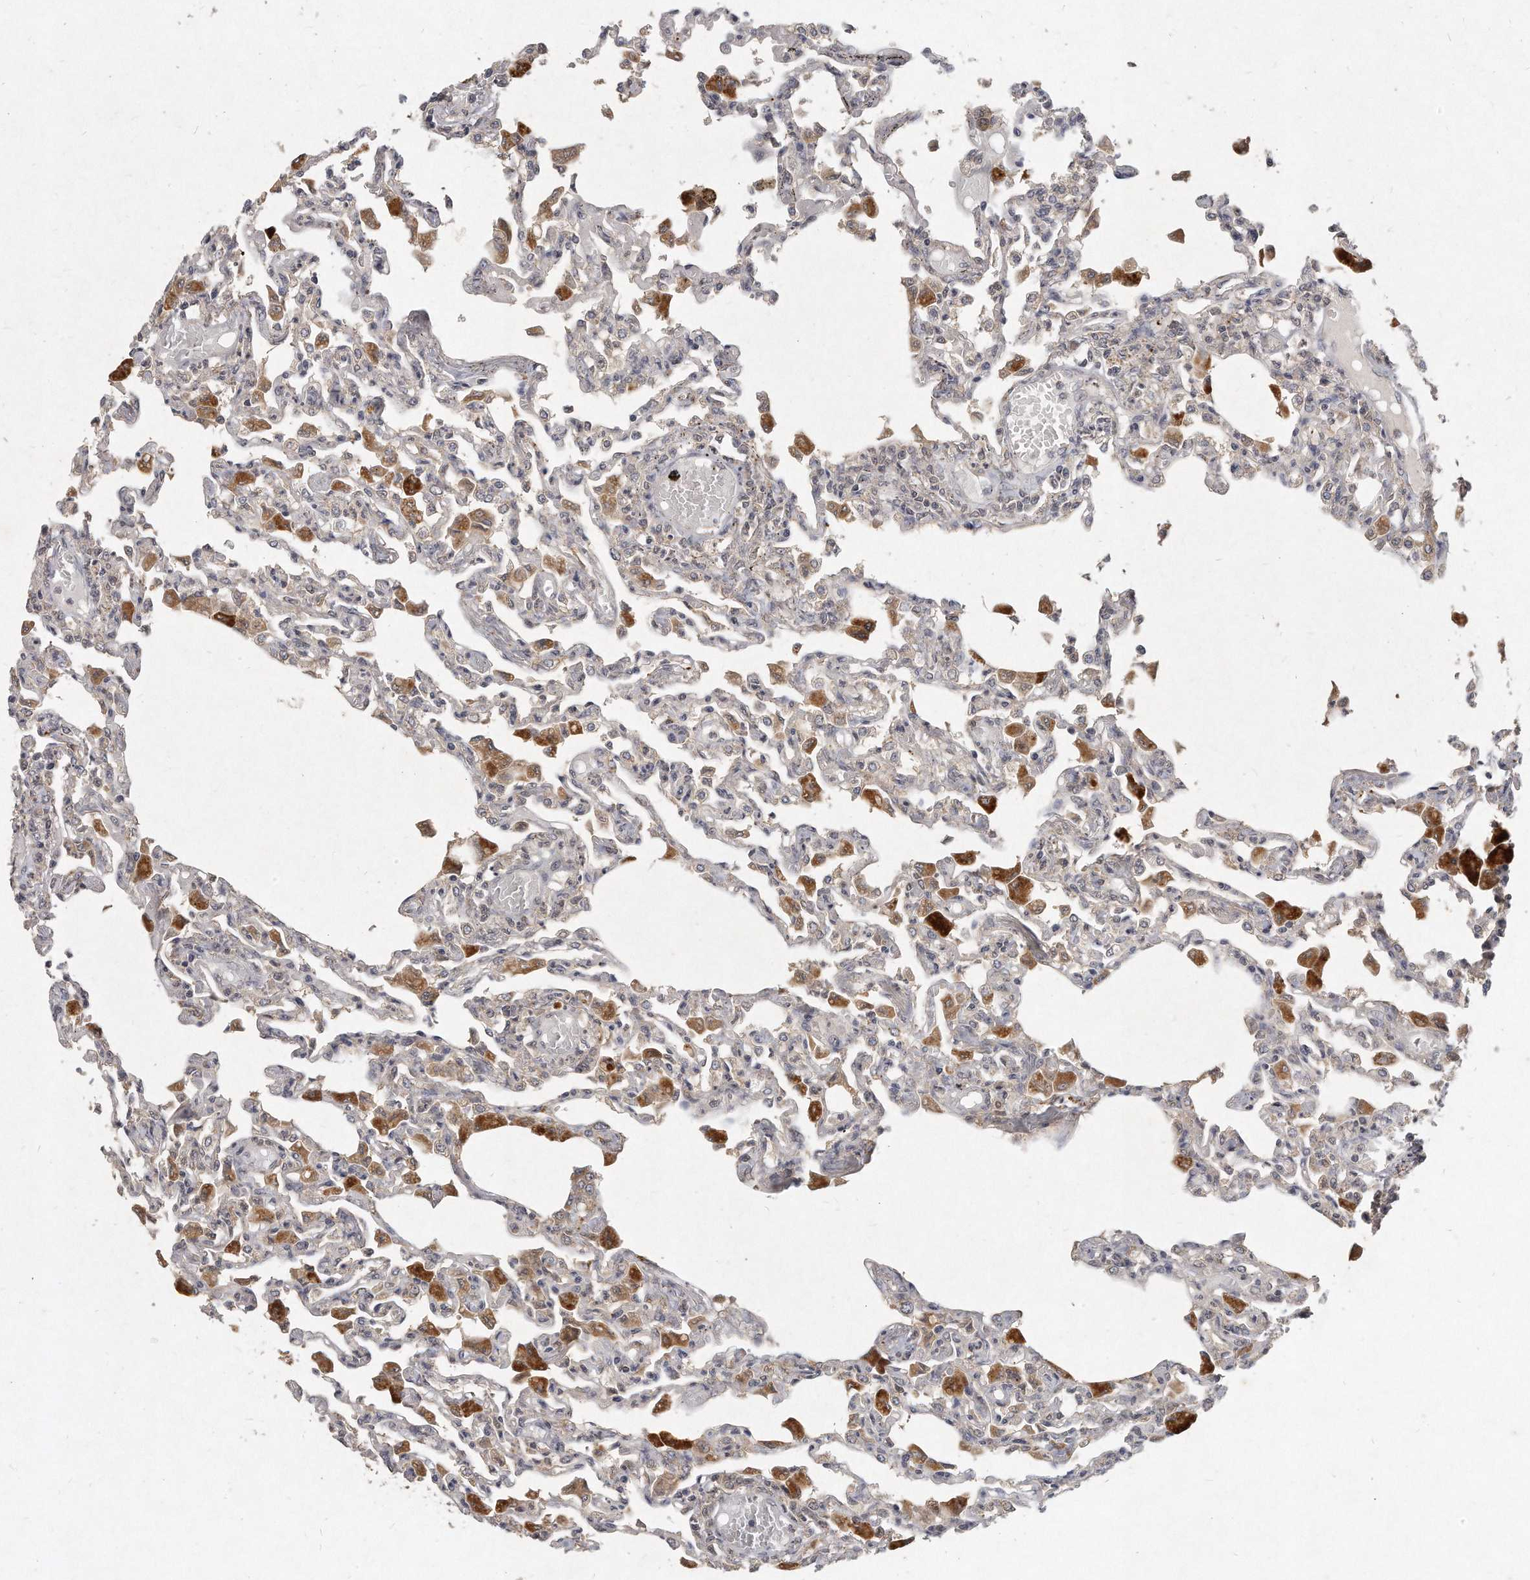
{"staining": {"intensity": "weak", "quantity": "<25%", "location": "cytoplasmic/membranous"}, "tissue": "lung", "cell_type": "Alveolar cells", "image_type": "normal", "snomed": [{"axis": "morphology", "description": "Normal tissue, NOS"}, {"axis": "topography", "description": "Bronchus"}, {"axis": "topography", "description": "Lung"}], "caption": "Immunohistochemistry histopathology image of unremarkable lung: human lung stained with DAB (3,3'-diaminobenzidine) reveals no significant protein staining in alveolar cells.", "gene": "LGALS8", "patient": {"sex": "female", "age": 49}}